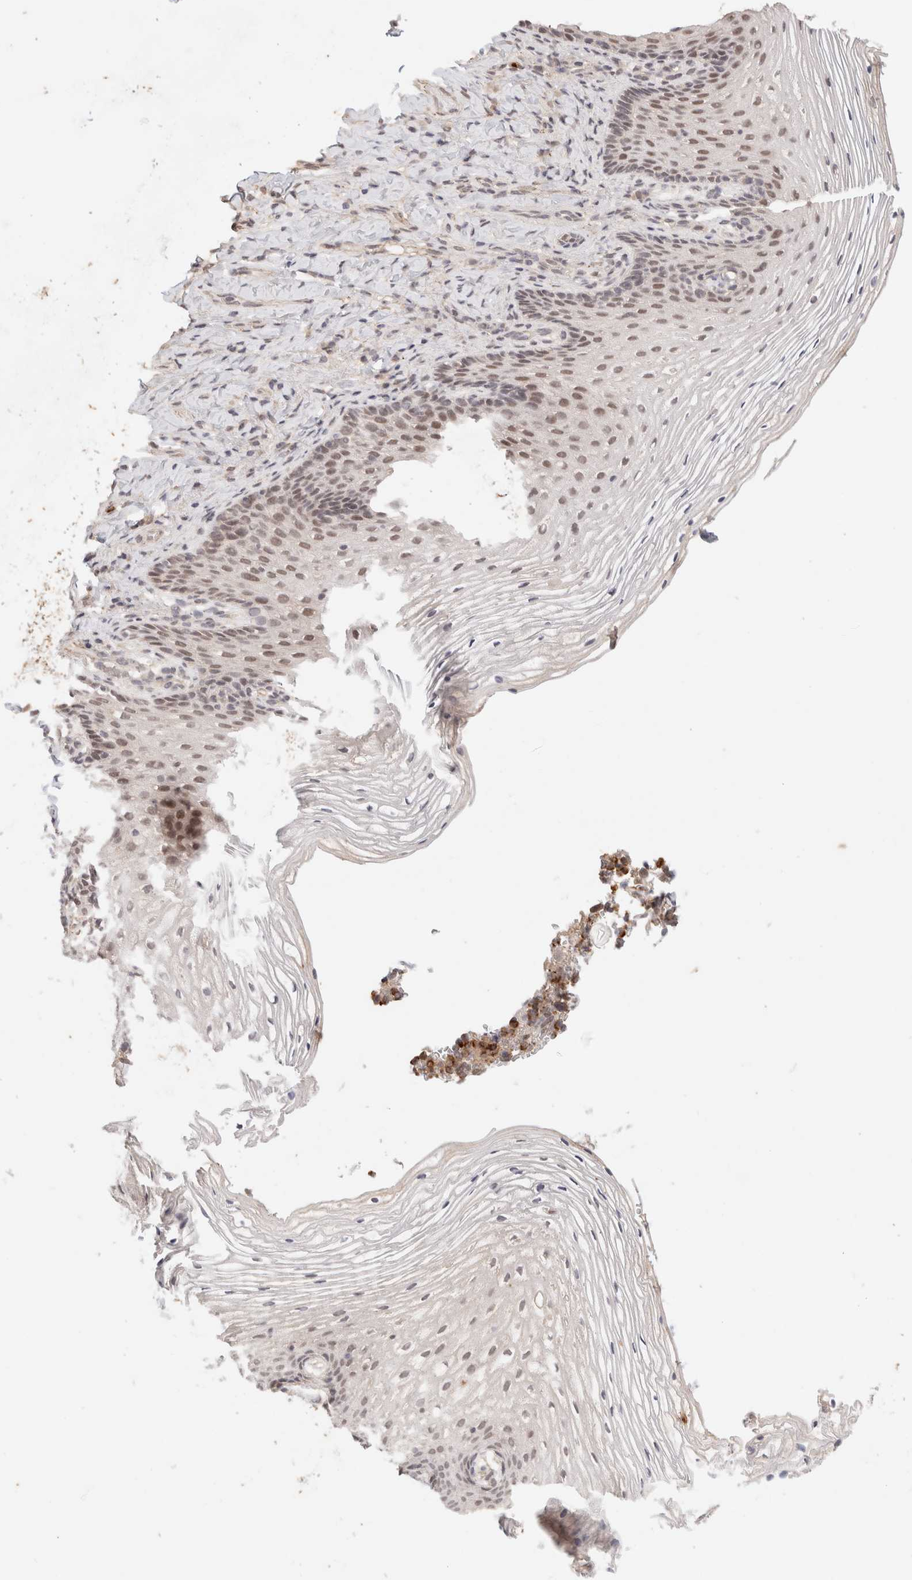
{"staining": {"intensity": "weak", "quantity": "25%-75%", "location": "nuclear"}, "tissue": "vagina", "cell_type": "Squamous epithelial cells", "image_type": "normal", "snomed": [{"axis": "morphology", "description": "Normal tissue, NOS"}, {"axis": "topography", "description": "Vagina"}], "caption": "Immunohistochemical staining of benign vagina reveals 25%-75% levels of weak nuclear protein positivity in about 25%-75% of squamous epithelial cells. Ihc stains the protein of interest in brown and the nuclei are stained blue.", "gene": "BRPF3", "patient": {"sex": "female", "age": 60}}